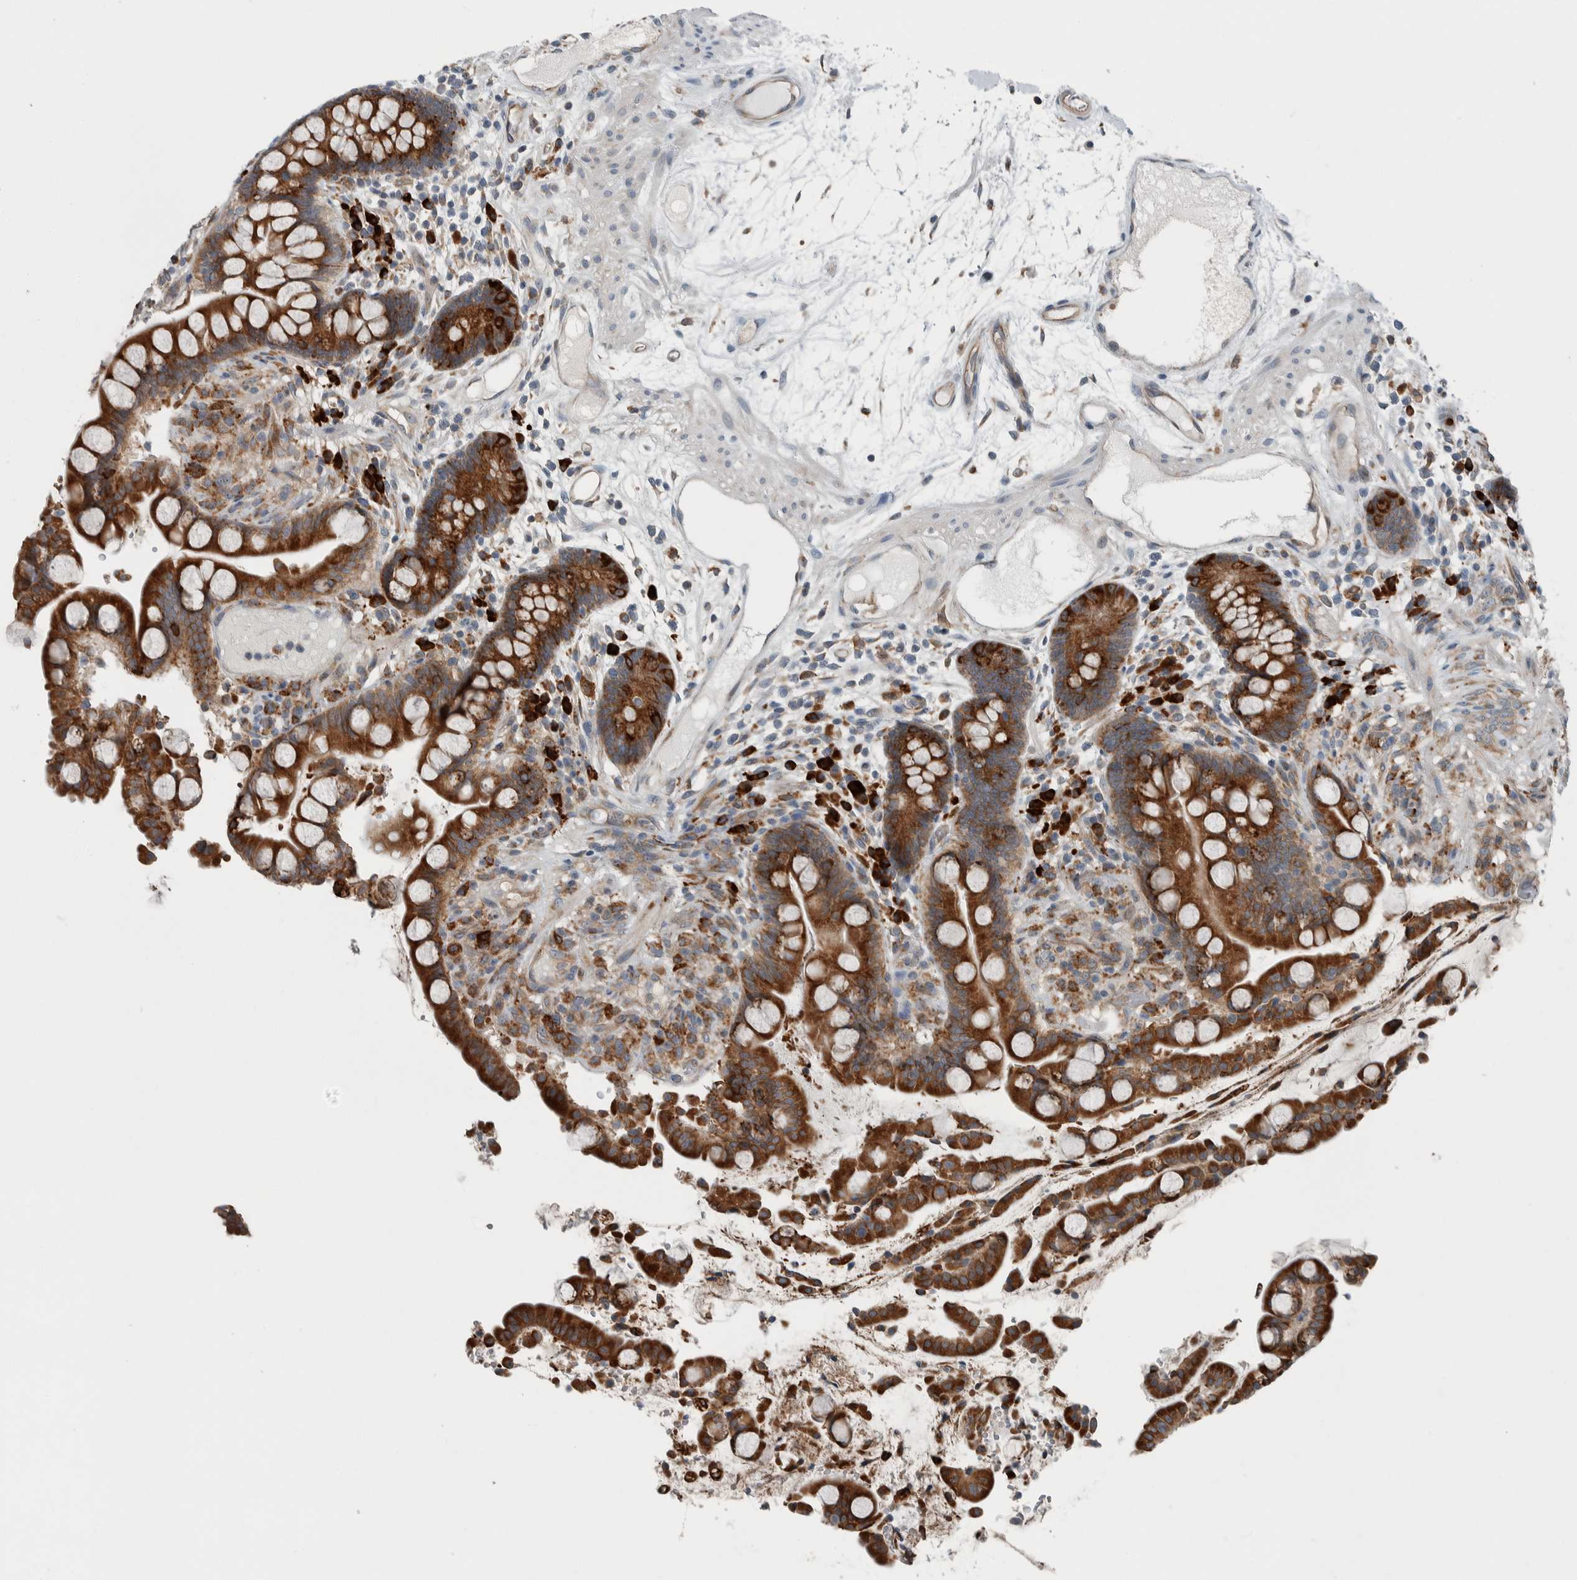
{"staining": {"intensity": "weak", "quantity": ">75%", "location": "cytoplasmic/membranous"}, "tissue": "colon", "cell_type": "Endothelial cells", "image_type": "normal", "snomed": [{"axis": "morphology", "description": "Normal tissue, NOS"}, {"axis": "topography", "description": "Colon"}], "caption": "Immunohistochemical staining of normal human colon exhibits weak cytoplasmic/membranous protein staining in approximately >75% of endothelial cells. (Stains: DAB in brown, nuclei in blue, Microscopy: brightfield microscopy at high magnification).", "gene": "USP25", "patient": {"sex": "male", "age": 73}}